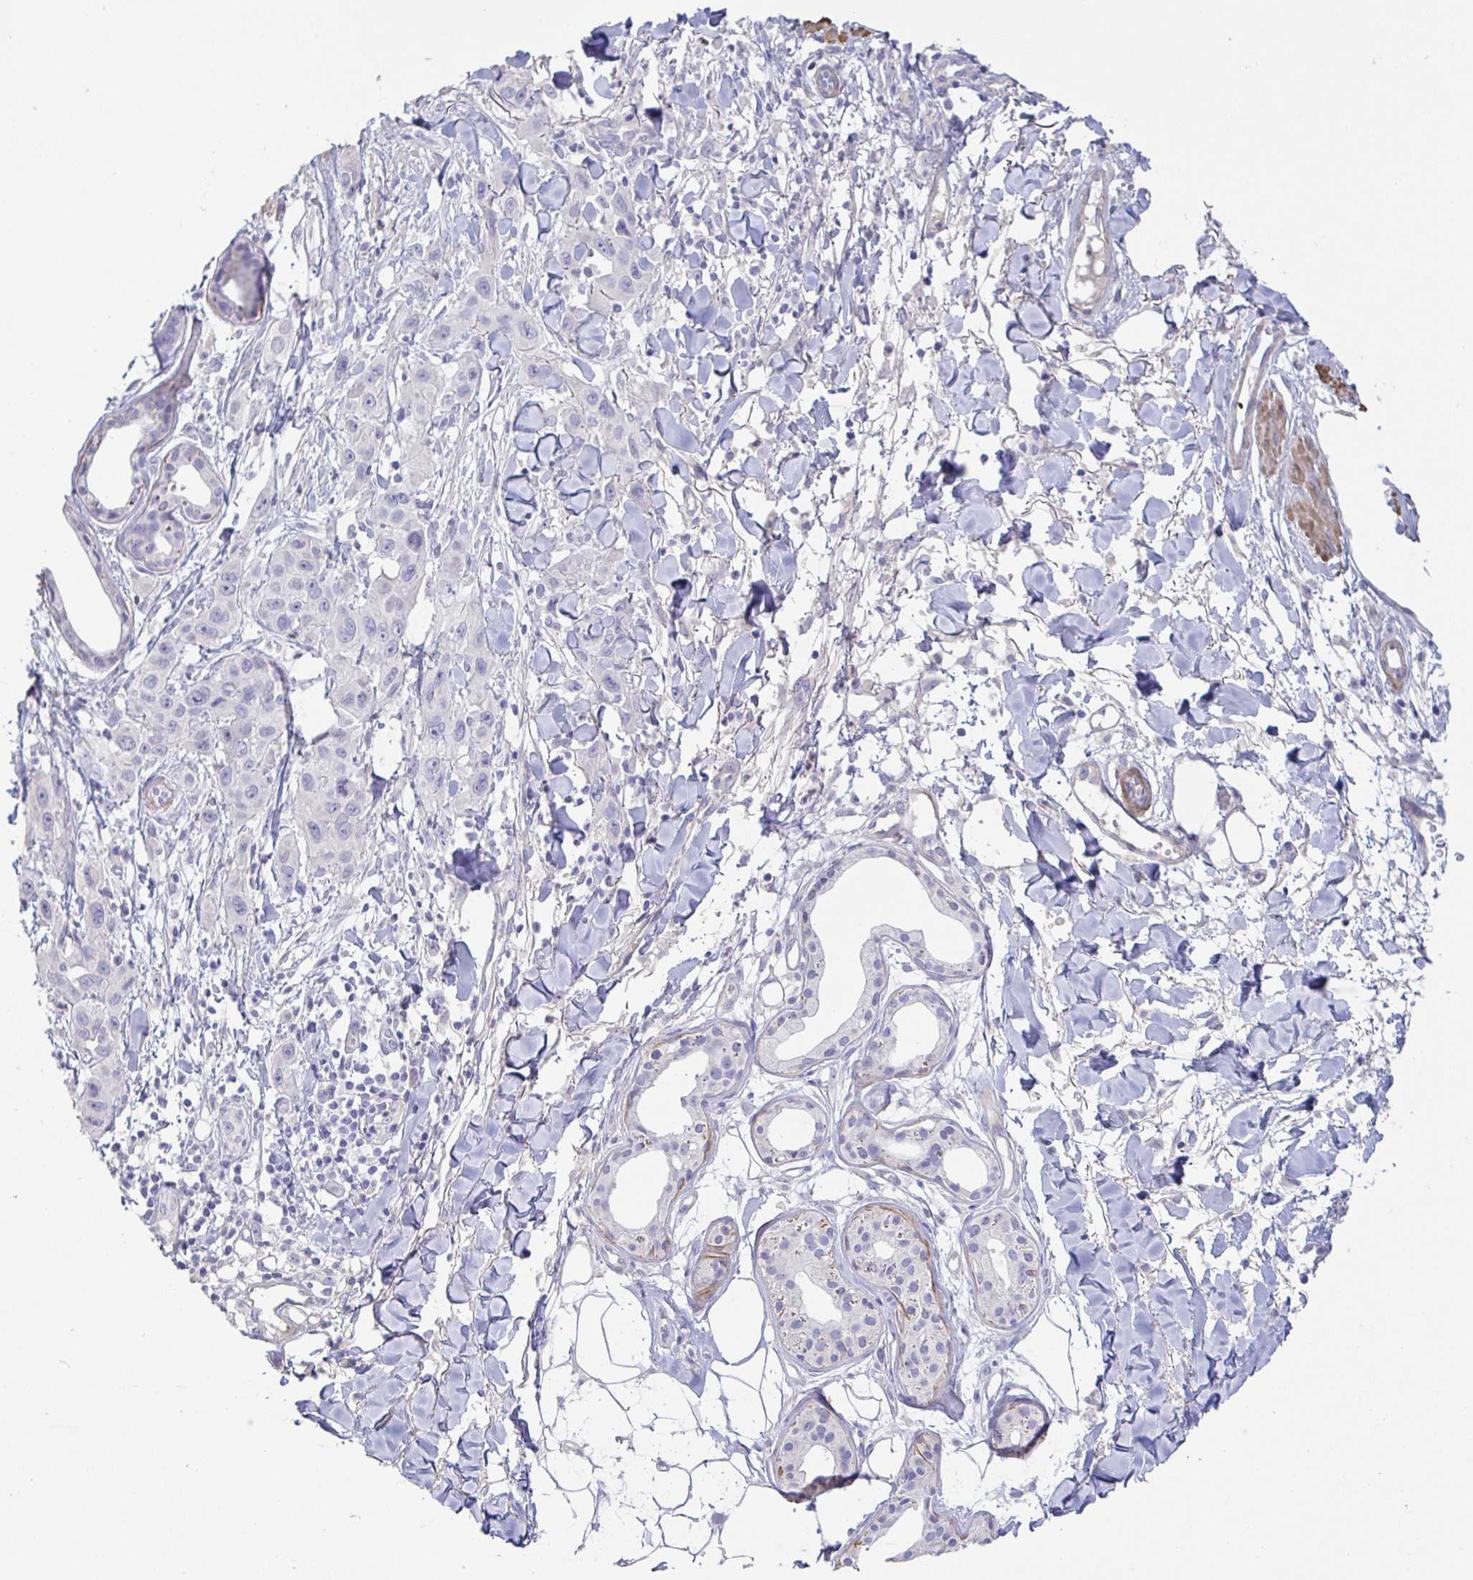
{"staining": {"intensity": "negative", "quantity": "none", "location": "none"}, "tissue": "skin cancer", "cell_type": "Tumor cells", "image_type": "cancer", "snomed": [{"axis": "morphology", "description": "Squamous cell carcinoma, NOS"}, {"axis": "topography", "description": "Skin"}], "caption": "A high-resolution image shows immunohistochemistry (IHC) staining of skin squamous cell carcinoma, which demonstrates no significant expression in tumor cells. (DAB IHC, high magnification).", "gene": "PYGM", "patient": {"sex": "male", "age": 63}}